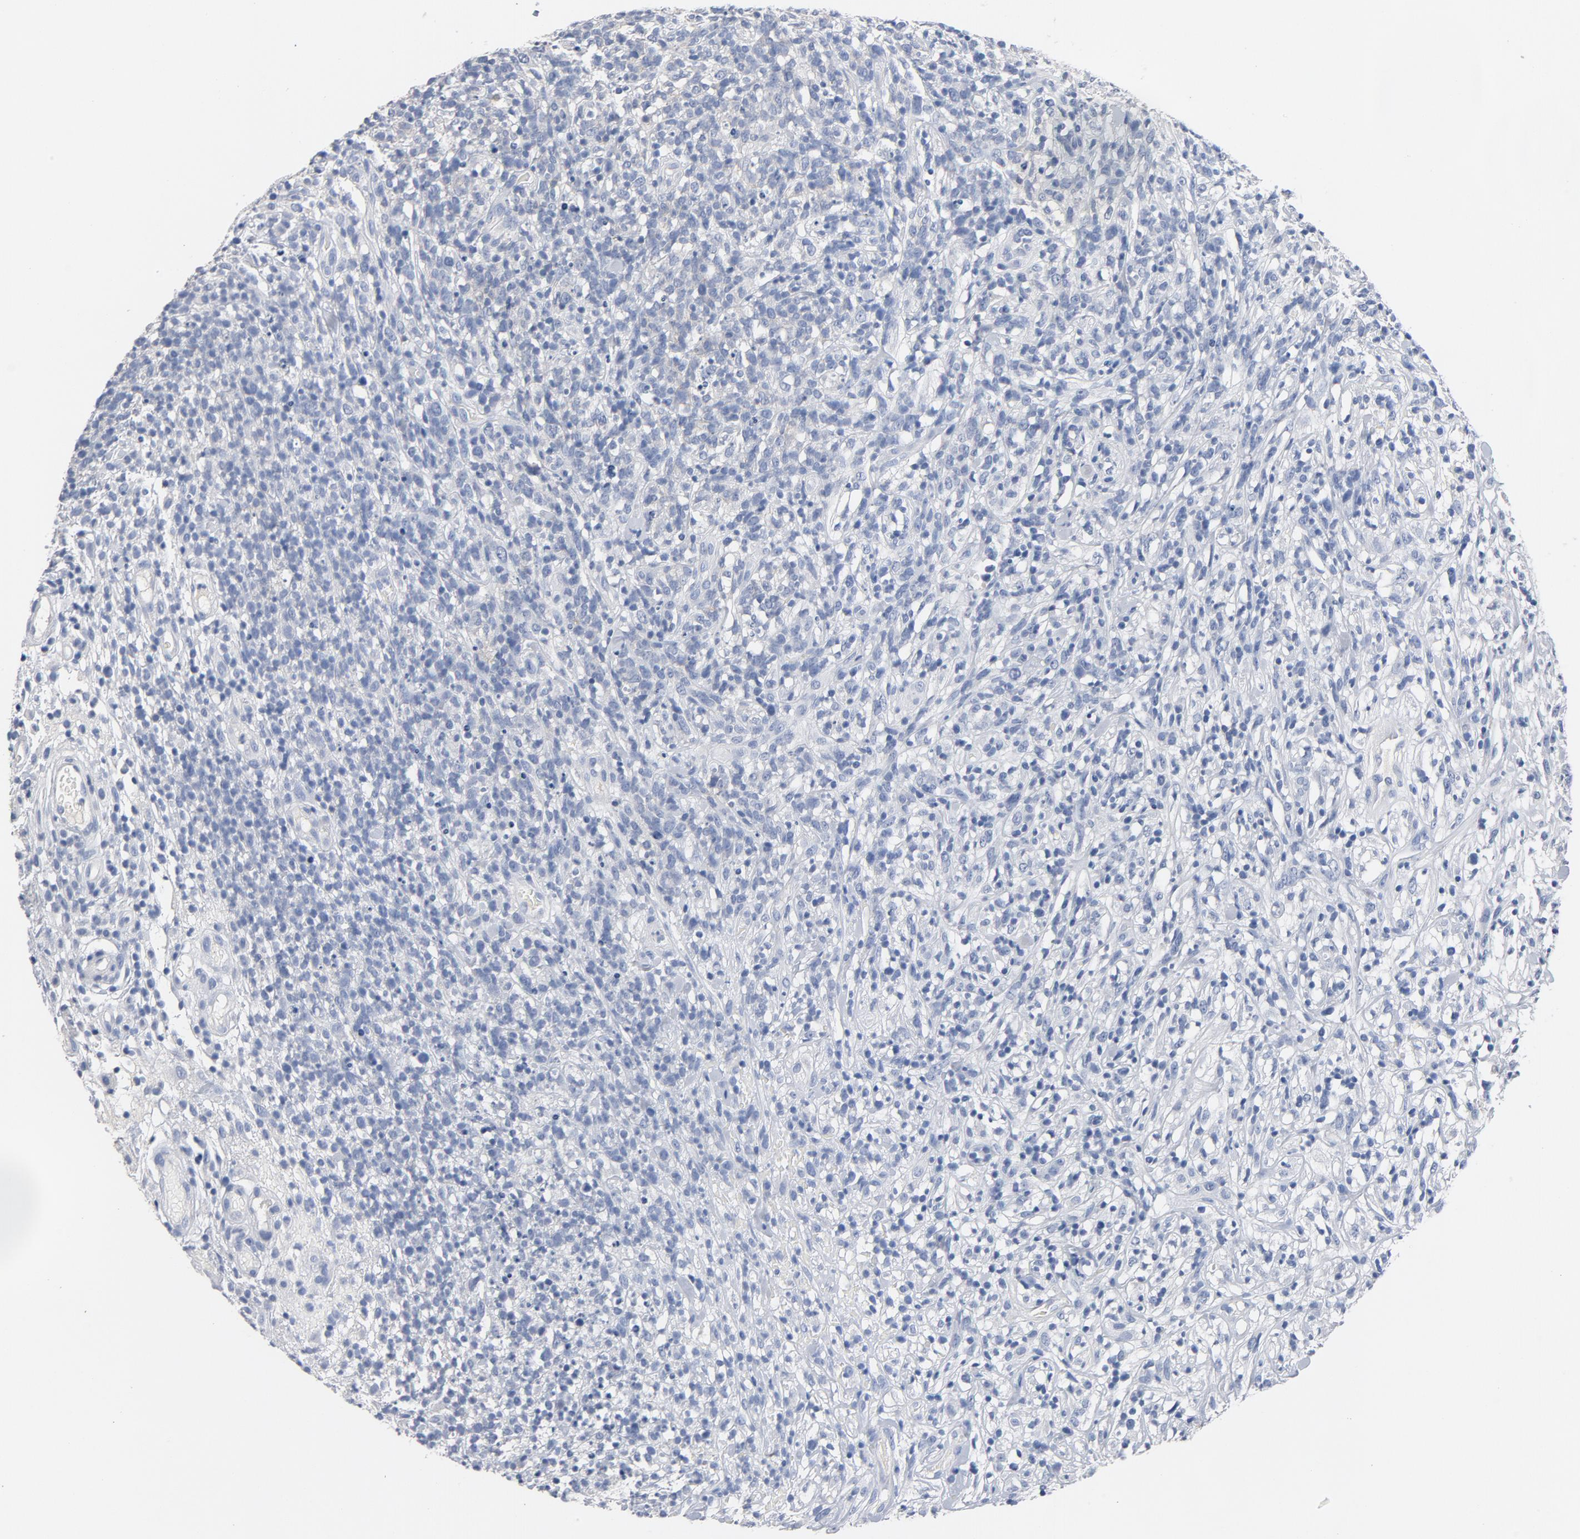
{"staining": {"intensity": "negative", "quantity": "none", "location": "none"}, "tissue": "lymphoma", "cell_type": "Tumor cells", "image_type": "cancer", "snomed": [{"axis": "morphology", "description": "Malignant lymphoma, non-Hodgkin's type, High grade"}, {"axis": "topography", "description": "Lymph node"}], "caption": "A high-resolution image shows immunohistochemistry staining of lymphoma, which shows no significant staining in tumor cells.", "gene": "ZCCHC13", "patient": {"sex": "female", "age": 73}}